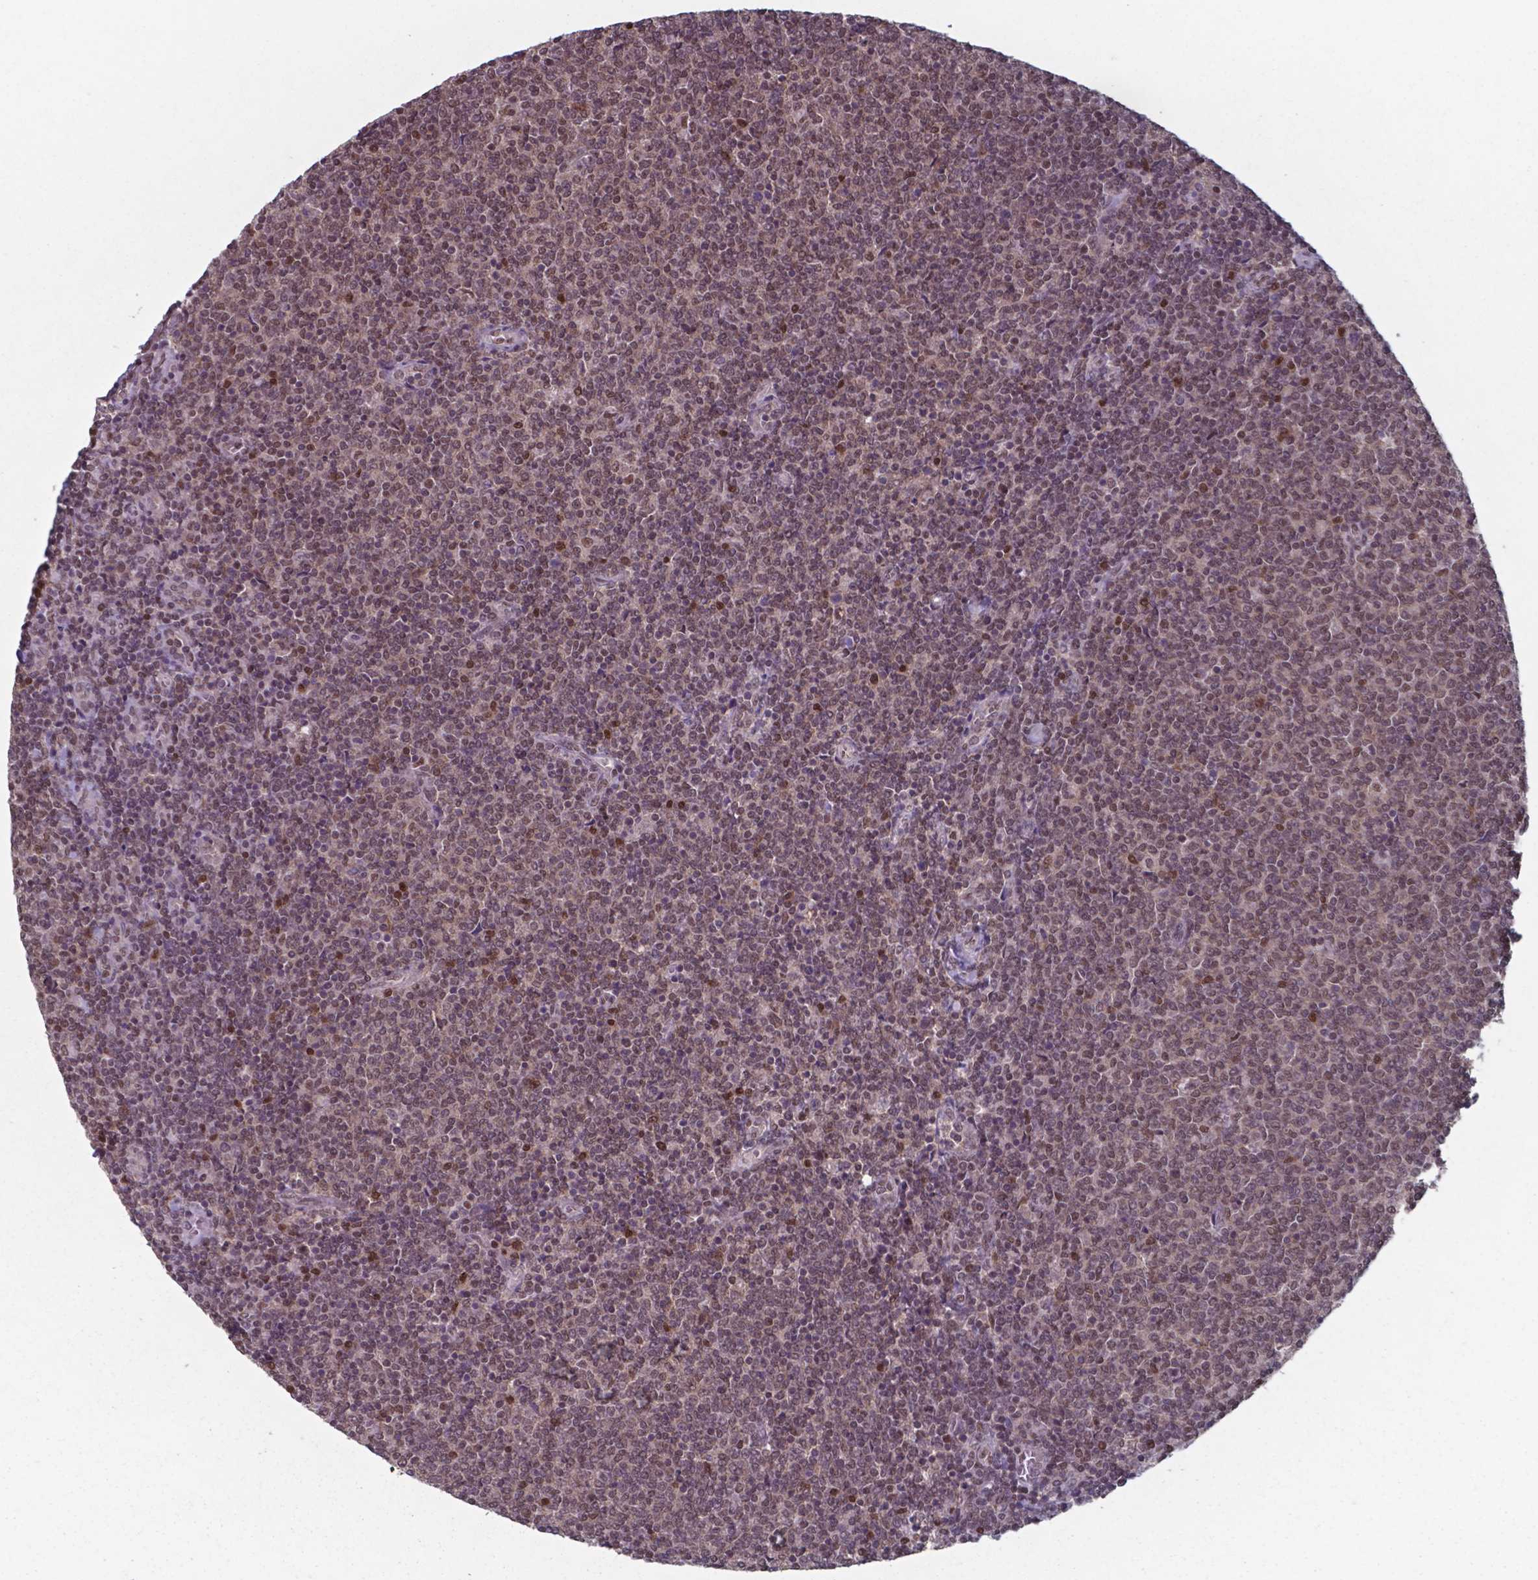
{"staining": {"intensity": "moderate", "quantity": "25%-75%", "location": "nuclear"}, "tissue": "lymphoma", "cell_type": "Tumor cells", "image_type": "cancer", "snomed": [{"axis": "morphology", "description": "Malignant lymphoma, non-Hodgkin's type, Low grade"}, {"axis": "topography", "description": "Lymph node"}], "caption": "Immunohistochemistry (DAB (3,3'-diaminobenzidine)) staining of human low-grade malignant lymphoma, non-Hodgkin's type demonstrates moderate nuclear protein expression in about 25%-75% of tumor cells.", "gene": "UBA1", "patient": {"sex": "male", "age": 52}}